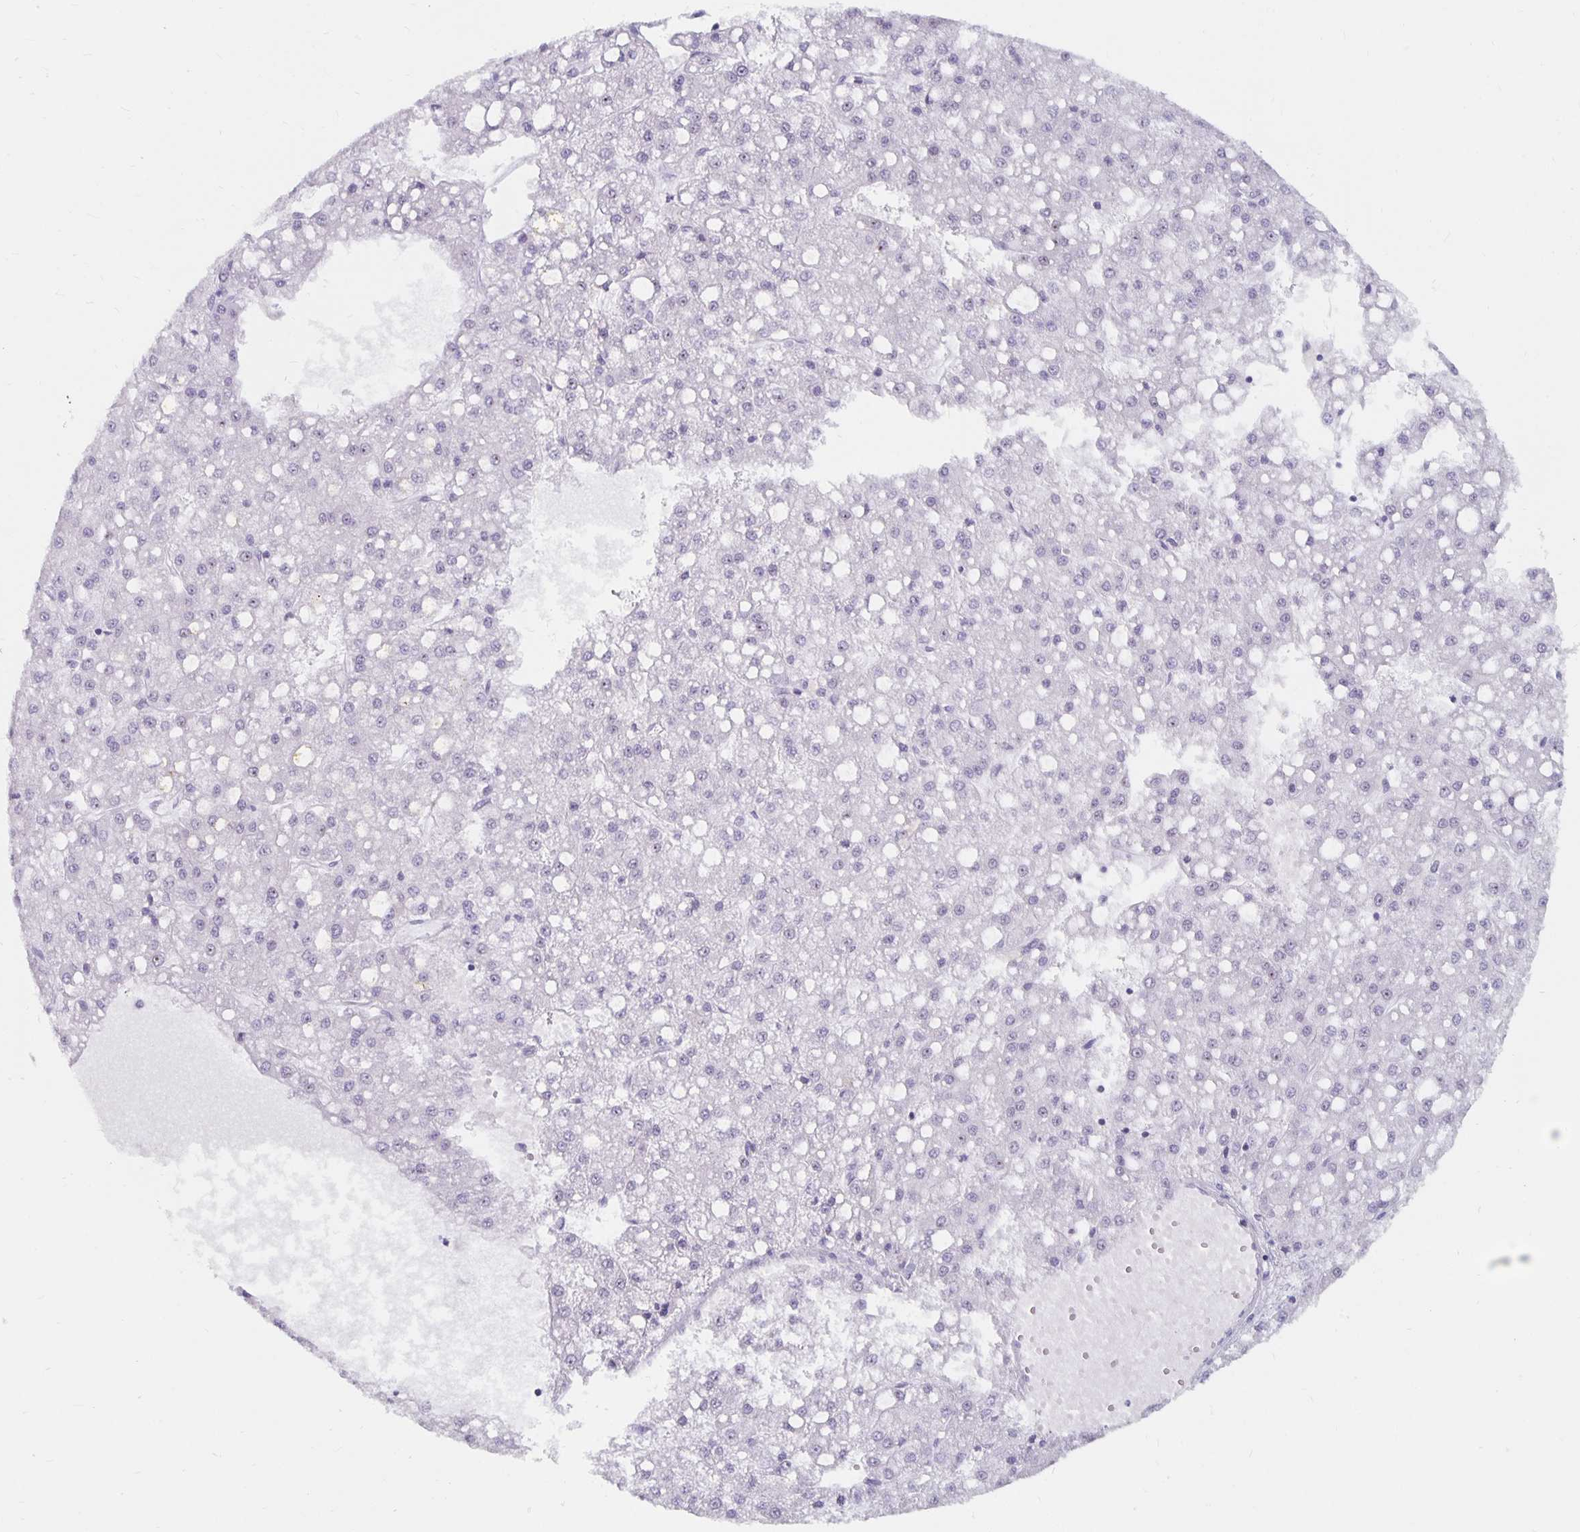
{"staining": {"intensity": "weak", "quantity": "<25%", "location": "nuclear"}, "tissue": "liver cancer", "cell_type": "Tumor cells", "image_type": "cancer", "snomed": [{"axis": "morphology", "description": "Carcinoma, Hepatocellular, NOS"}, {"axis": "topography", "description": "Liver"}], "caption": "This image is of liver cancer stained with IHC to label a protein in brown with the nuclei are counter-stained blue. There is no expression in tumor cells.", "gene": "NUP85", "patient": {"sex": "male", "age": 67}}